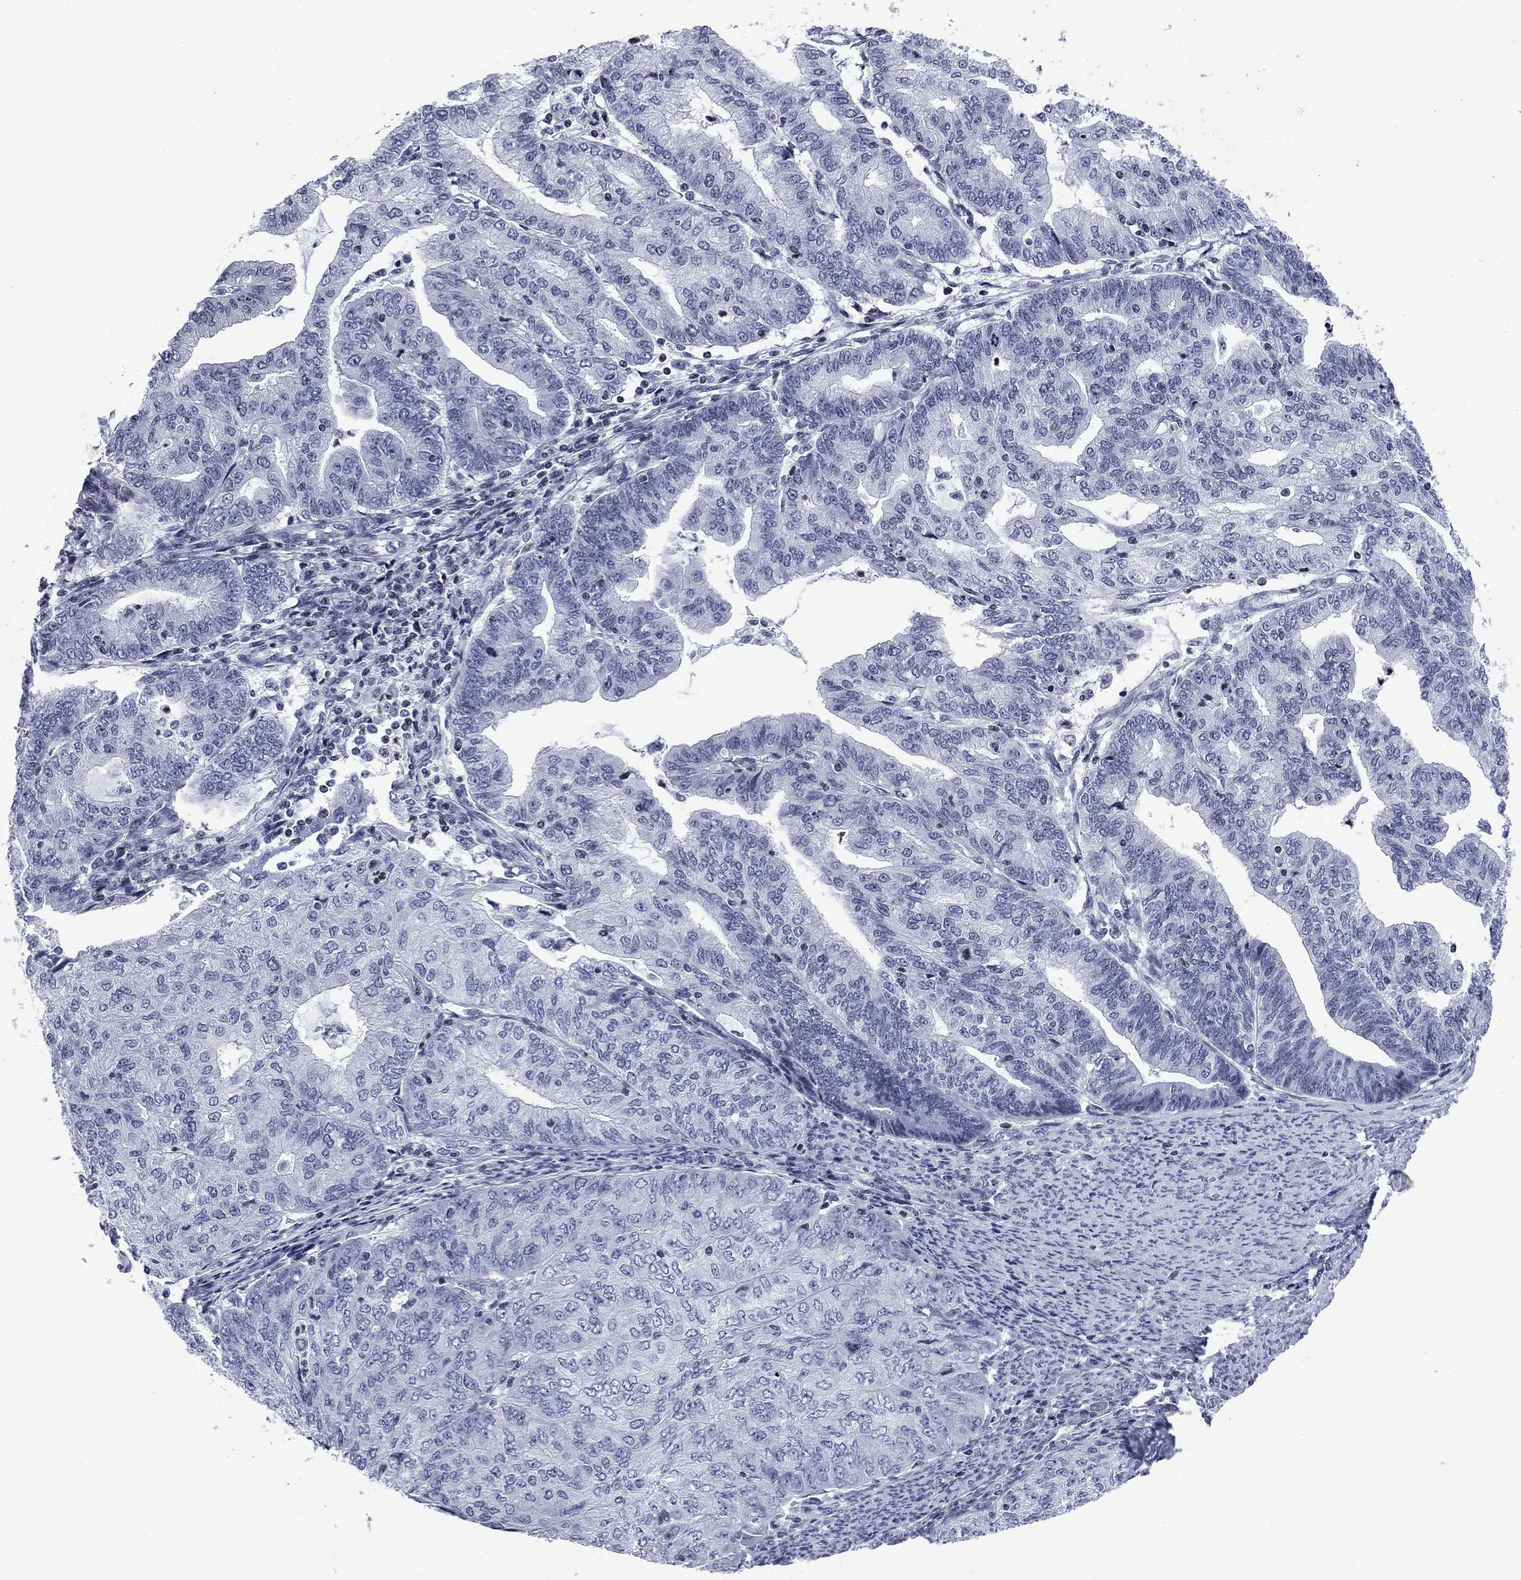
{"staining": {"intensity": "negative", "quantity": "none", "location": "none"}, "tissue": "endometrial cancer", "cell_type": "Tumor cells", "image_type": "cancer", "snomed": [{"axis": "morphology", "description": "Adenocarcinoma, NOS"}, {"axis": "topography", "description": "Endometrium"}], "caption": "This photomicrograph is of endometrial adenocarcinoma stained with IHC to label a protein in brown with the nuclei are counter-stained blue. There is no expression in tumor cells.", "gene": "CCDC144A", "patient": {"sex": "female", "age": 82}}